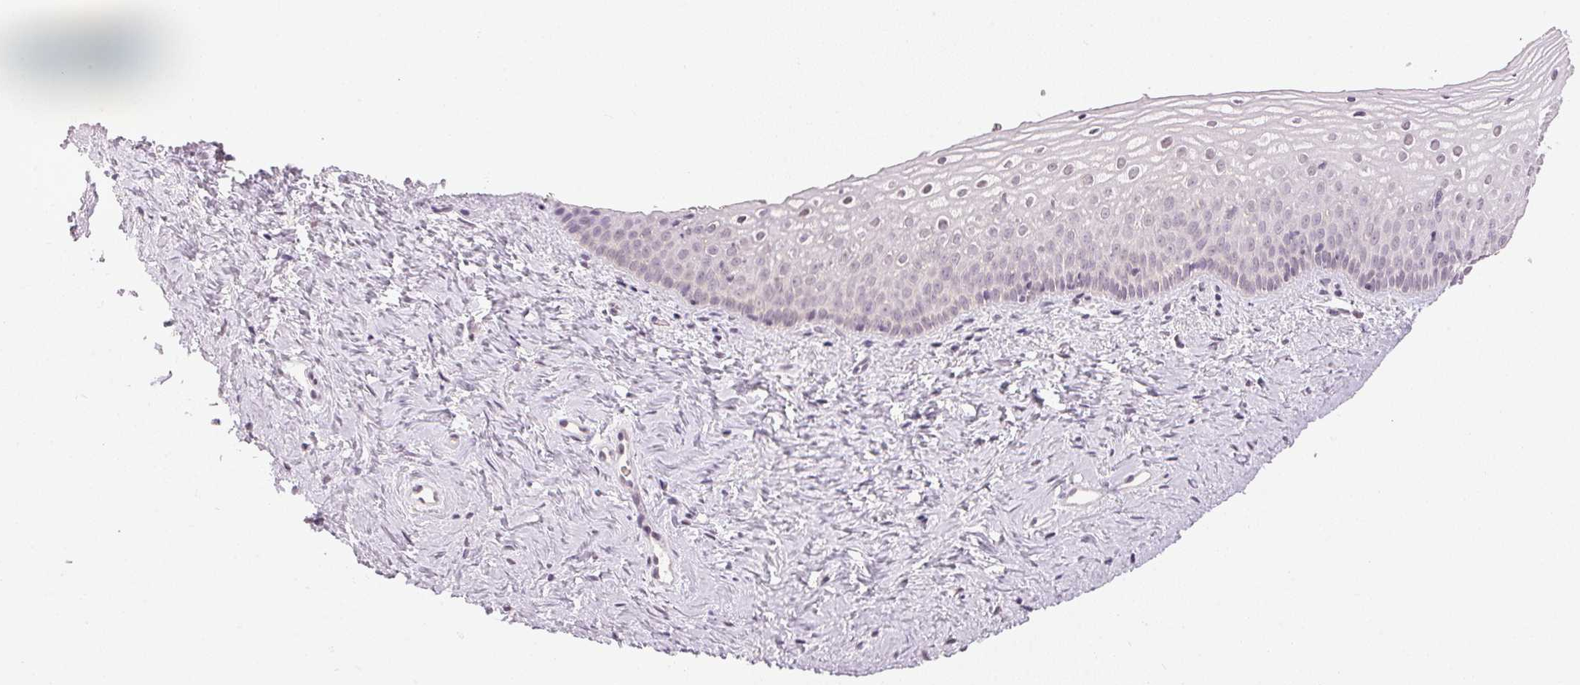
{"staining": {"intensity": "negative", "quantity": "none", "location": "none"}, "tissue": "vagina", "cell_type": "Squamous epithelial cells", "image_type": "normal", "snomed": [{"axis": "morphology", "description": "Normal tissue, NOS"}, {"axis": "topography", "description": "Vagina"}], "caption": "IHC of benign vagina exhibits no expression in squamous epithelial cells. (DAB (3,3'-diaminobenzidine) immunohistochemistry with hematoxylin counter stain).", "gene": "KPRP", "patient": {"sex": "female", "age": 45}}